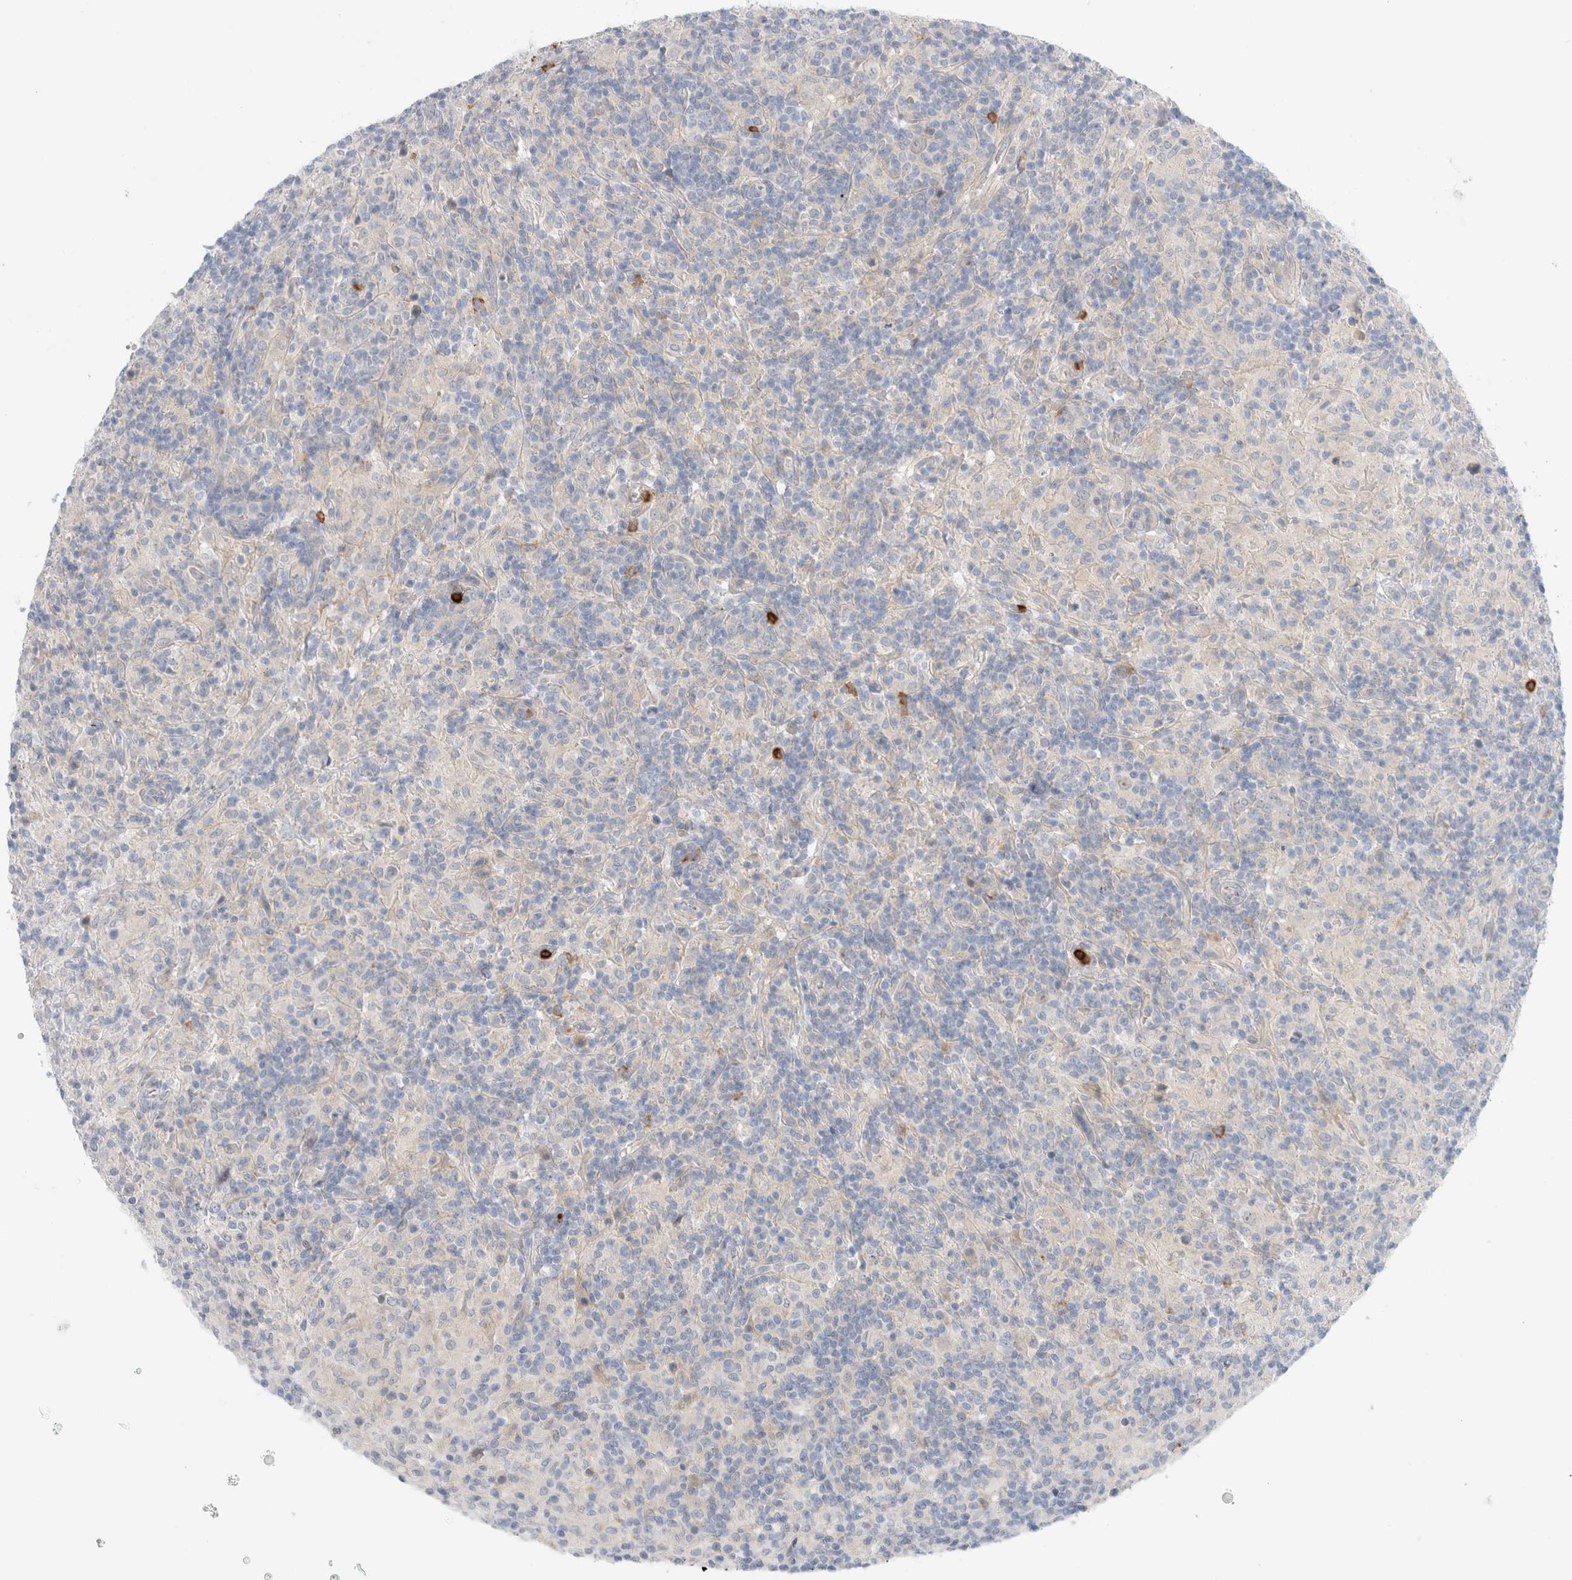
{"staining": {"intensity": "negative", "quantity": "none", "location": "none"}, "tissue": "lymphoma", "cell_type": "Tumor cells", "image_type": "cancer", "snomed": [{"axis": "morphology", "description": "Hodgkin's disease, NOS"}, {"axis": "topography", "description": "Lymph node"}], "caption": "There is no significant staining in tumor cells of Hodgkin's disease.", "gene": "GSDMB", "patient": {"sex": "male", "age": 70}}